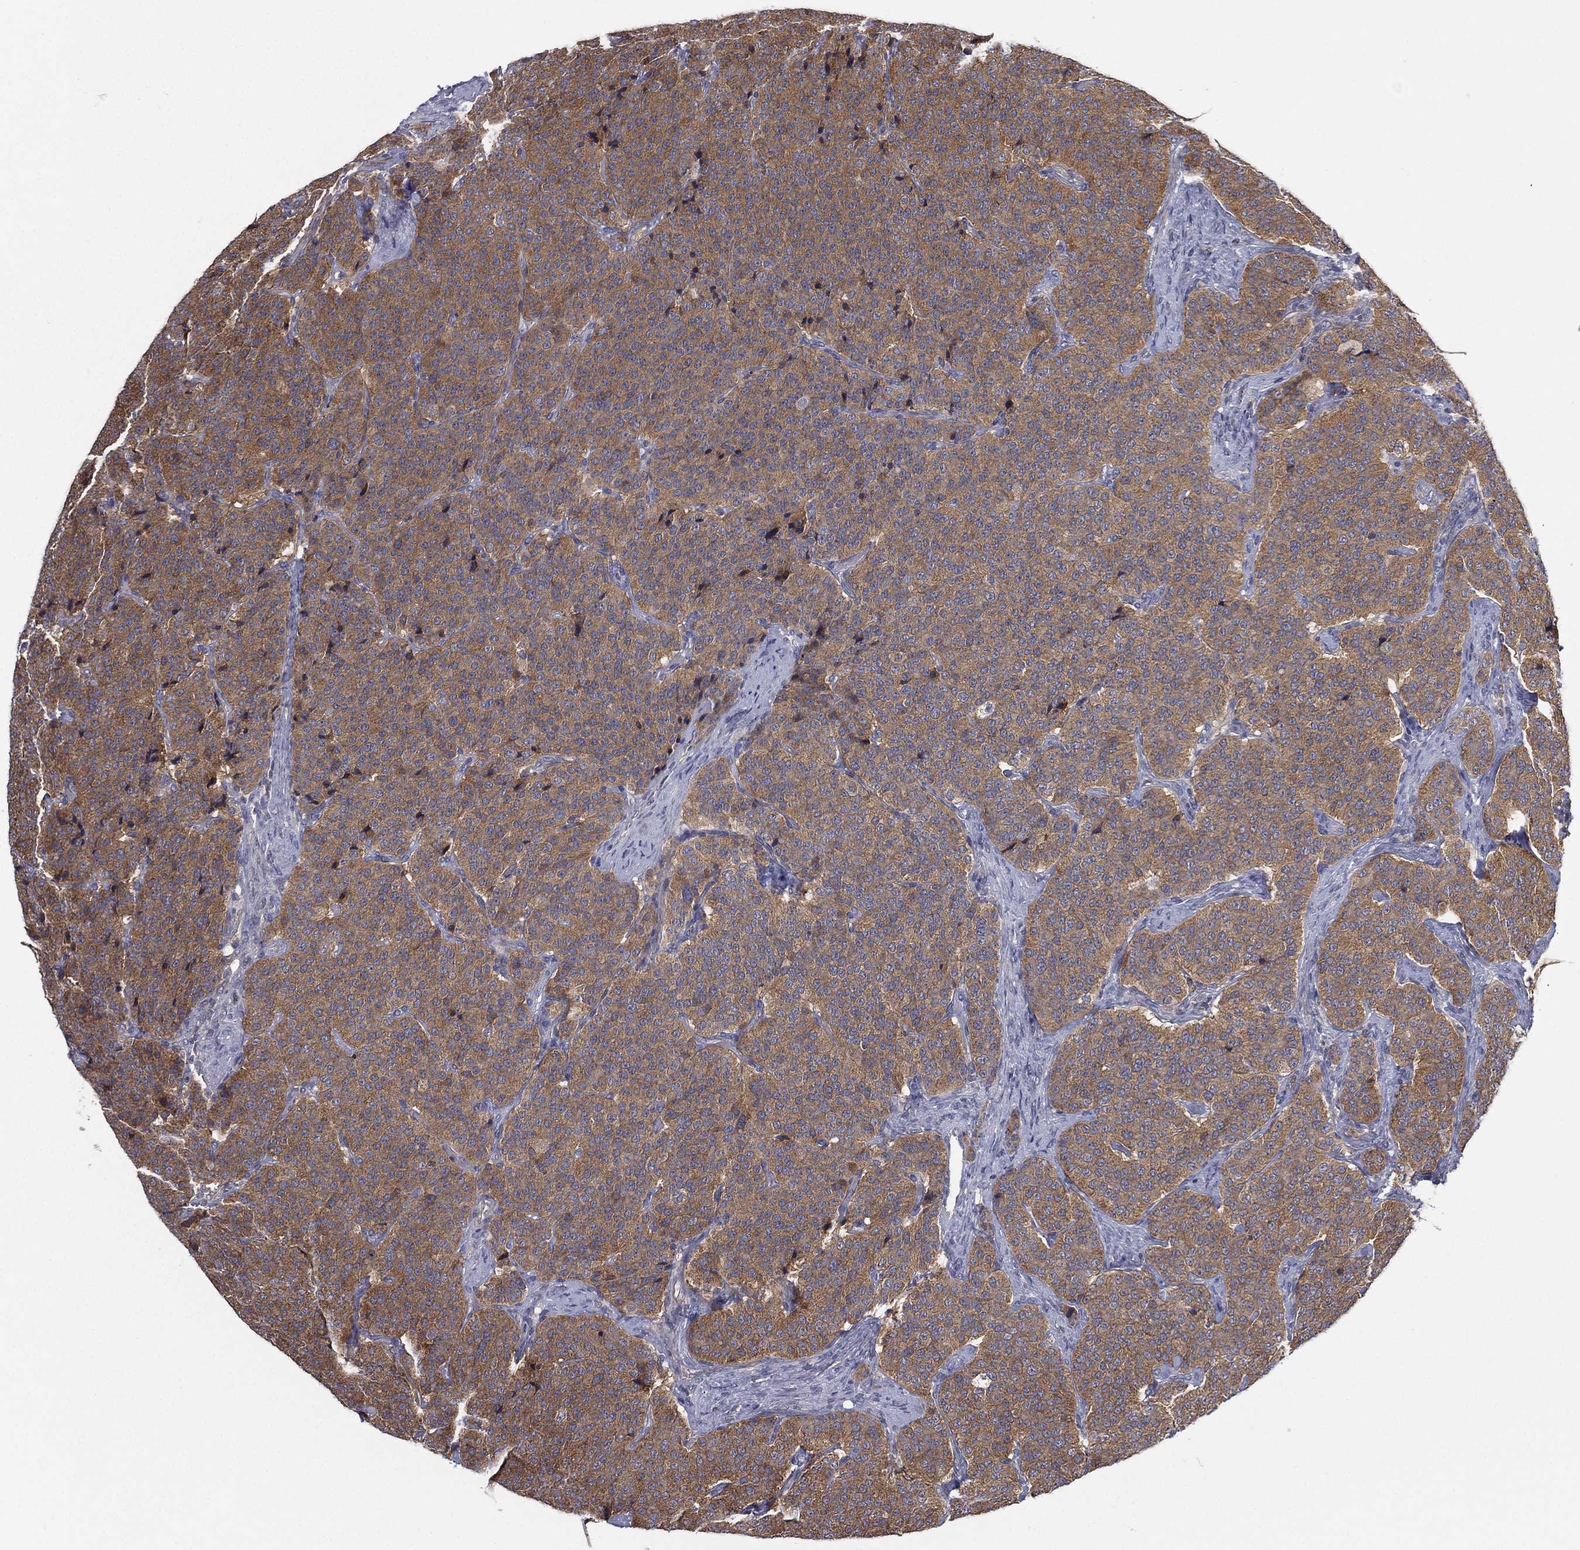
{"staining": {"intensity": "moderate", "quantity": ">75%", "location": "cytoplasmic/membranous"}, "tissue": "carcinoid", "cell_type": "Tumor cells", "image_type": "cancer", "snomed": [{"axis": "morphology", "description": "Carcinoid, malignant, NOS"}, {"axis": "topography", "description": "Small intestine"}], "caption": "Carcinoid stained for a protein (brown) shows moderate cytoplasmic/membranous positive positivity in about >75% of tumor cells.", "gene": "MPP7", "patient": {"sex": "female", "age": 58}}